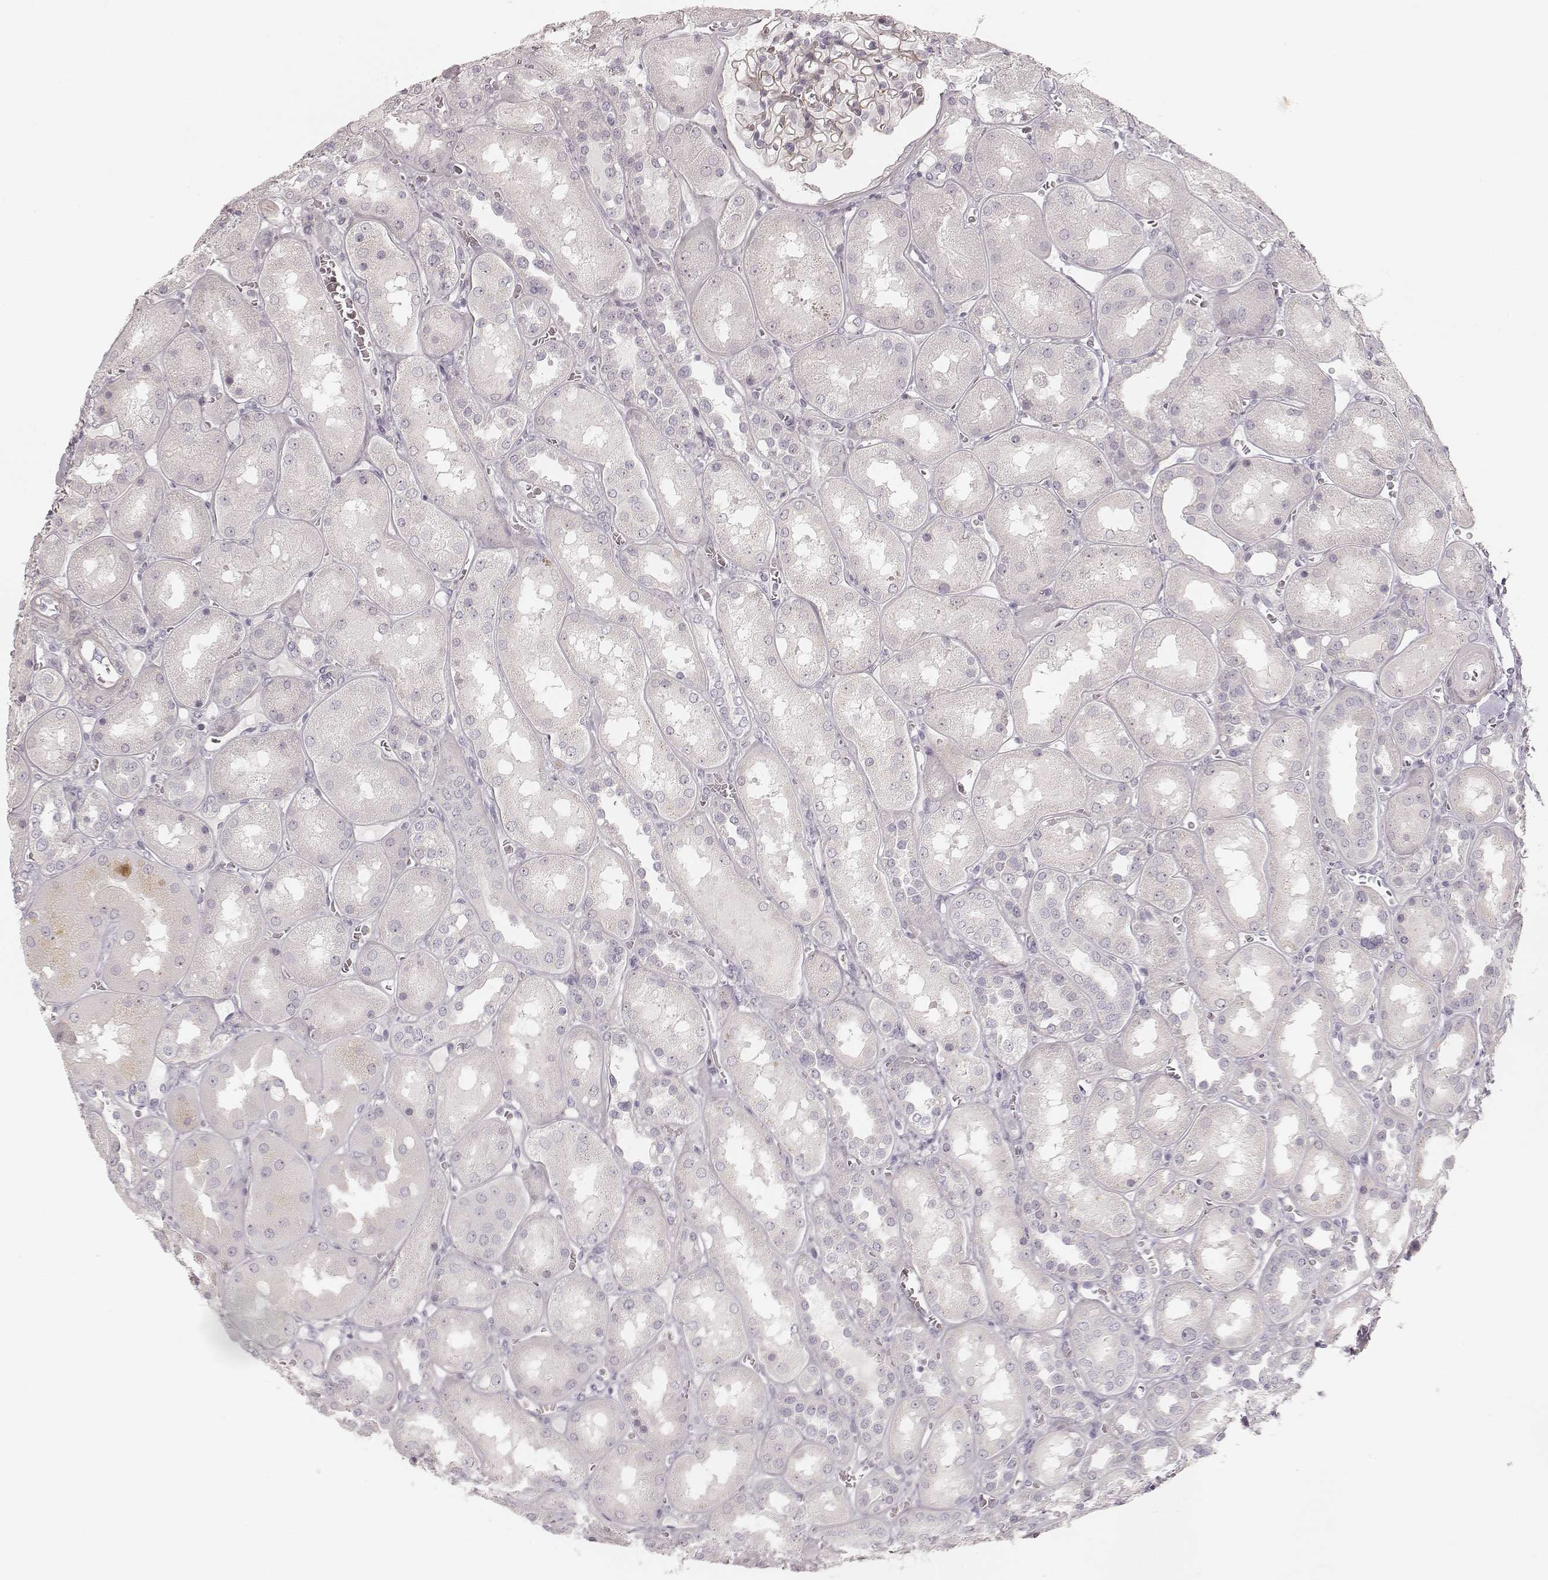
{"staining": {"intensity": "negative", "quantity": "none", "location": "none"}, "tissue": "kidney", "cell_type": "Cells in glomeruli", "image_type": "normal", "snomed": [{"axis": "morphology", "description": "Normal tissue, NOS"}, {"axis": "topography", "description": "Kidney"}], "caption": "The IHC photomicrograph has no significant positivity in cells in glomeruli of kidney.", "gene": "SPATA24", "patient": {"sex": "male", "age": 73}}